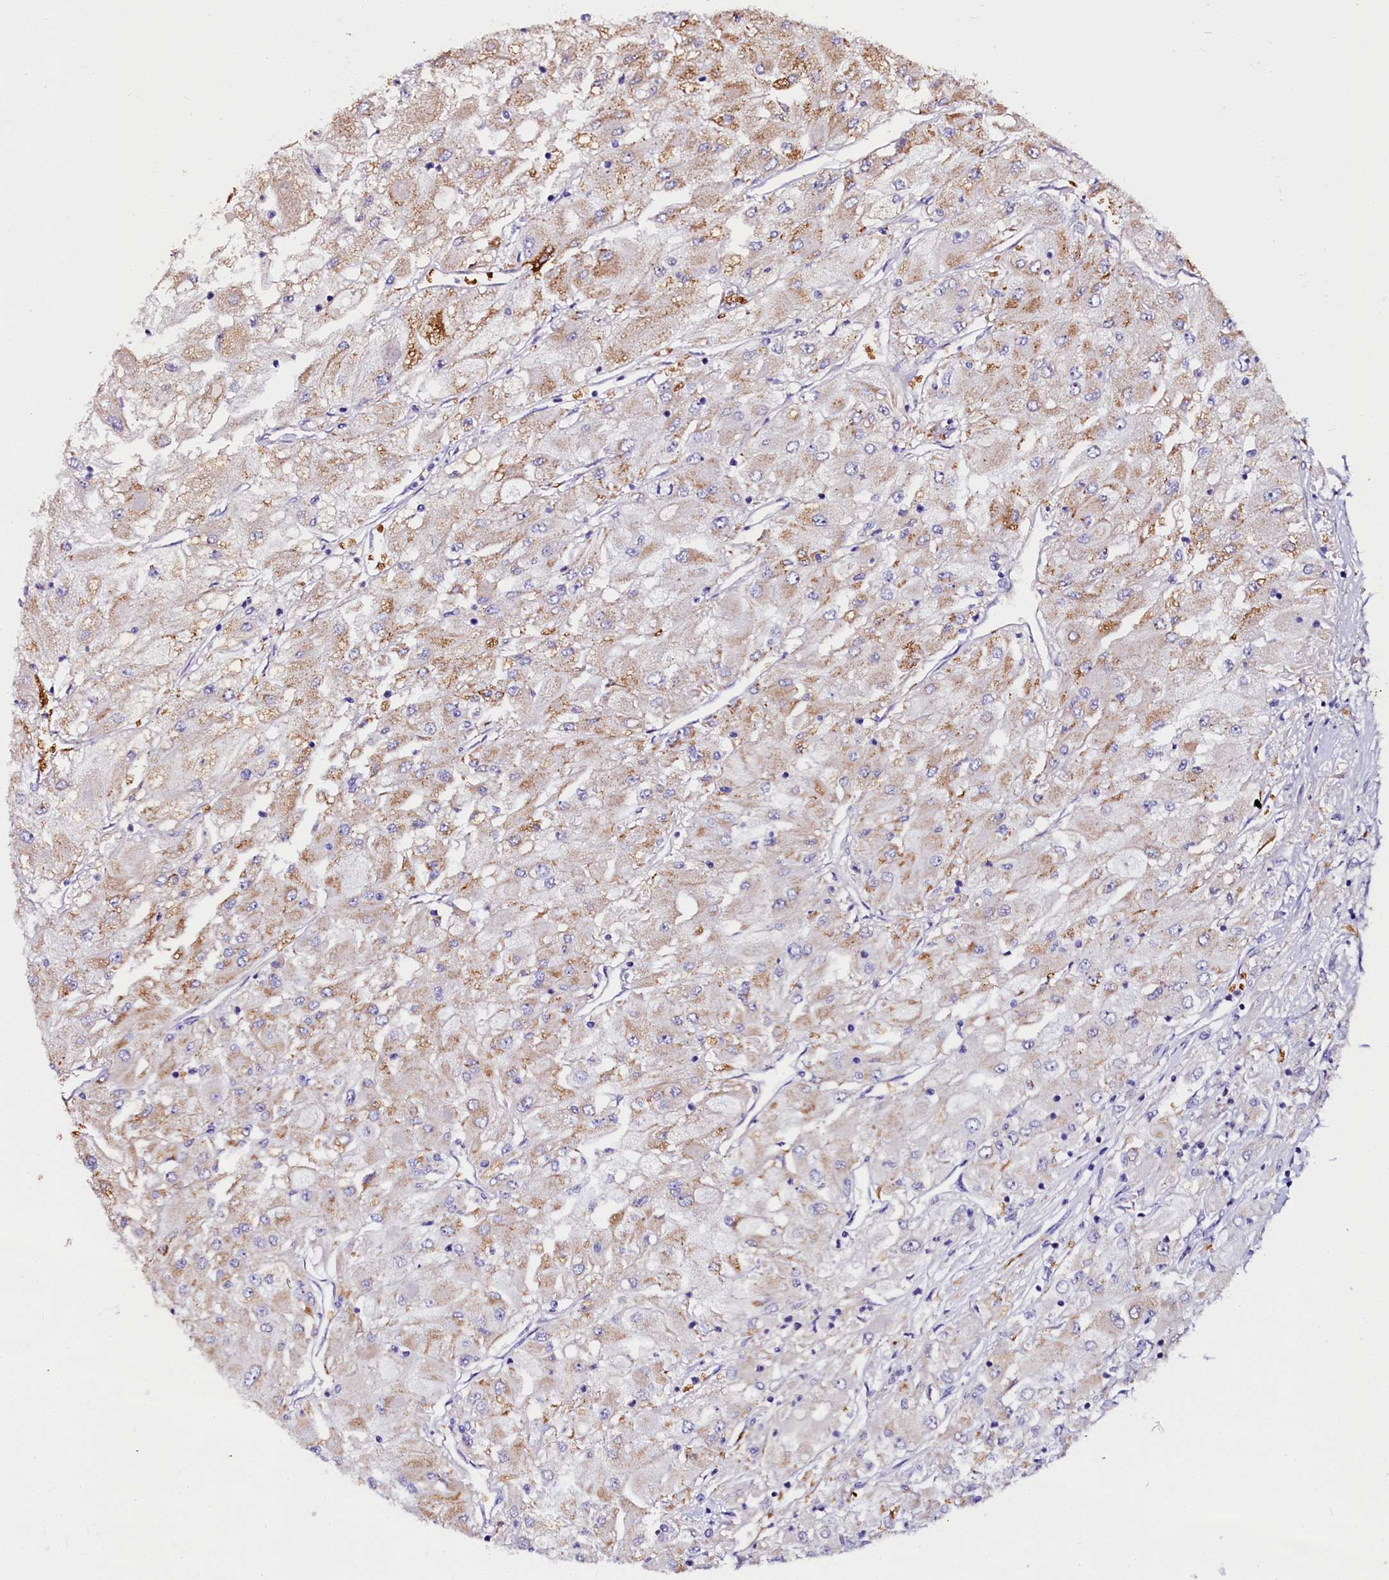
{"staining": {"intensity": "weak", "quantity": "25%-75%", "location": "cytoplasmic/membranous"}, "tissue": "renal cancer", "cell_type": "Tumor cells", "image_type": "cancer", "snomed": [{"axis": "morphology", "description": "Adenocarcinoma, NOS"}, {"axis": "topography", "description": "Kidney"}], "caption": "High-power microscopy captured an immunohistochemistry histopathology image of renal cancer (adenocarcinoma), revealing weak cytoplasmic/membranous positivity in about 25%-75% of tumor cells. (IHC, brightfield microscopy, high magnification).", "gene": "CTDSPL2", "patient": {"sex": "male", "age": 80}}